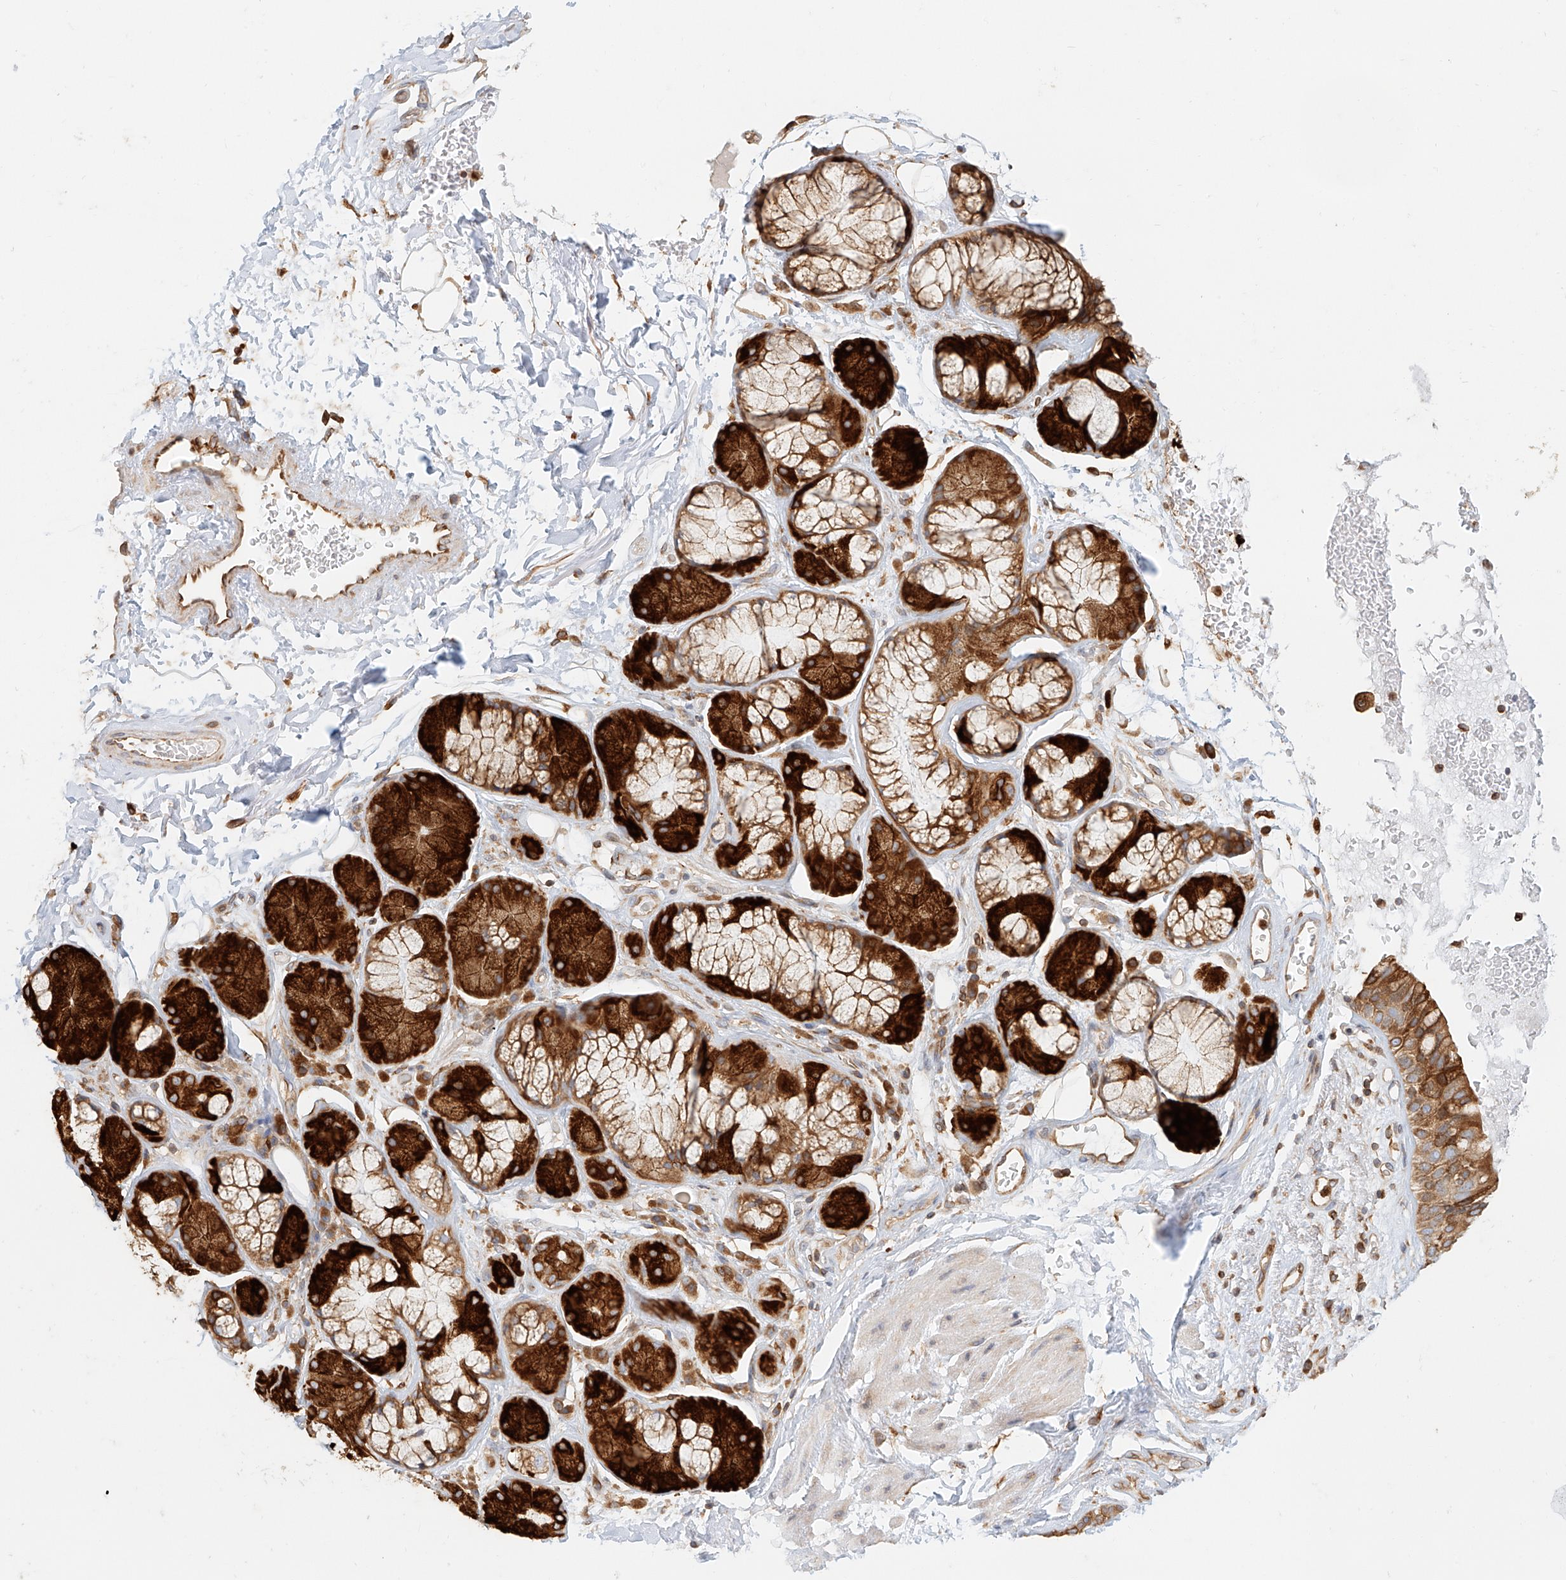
{"staining": {"intensity": "moderate", "quantity": ">75%", "location": "cytoplasmic/membranous"}, "tissue": "bronchus", "cell_type": "Respiratory epithelial cells", "image_type": "normal", "snomed": [{"axis": "morphology", "description": "Normal tissue, NOS"}, {"axis": "morphology", "description": "Squamous cell carcinoma, NOS"}, {"axis": "topography", "description": "Lymph node"}, {"axis": "topography", "description": "Bronchus"}, {"axis": "topography", "description": "Lung"}], "caption": "DAB (3,3'-diaminobenzidine) immunohistochemical staining of benign bronchus shows moderate cytoplasmic/membranous protein staining in about >75% of respiratory epithelial cells. Nuclei are stained in blue.", "gene": "DHRS7", "patient": {"sex": "male", "age": 66}}